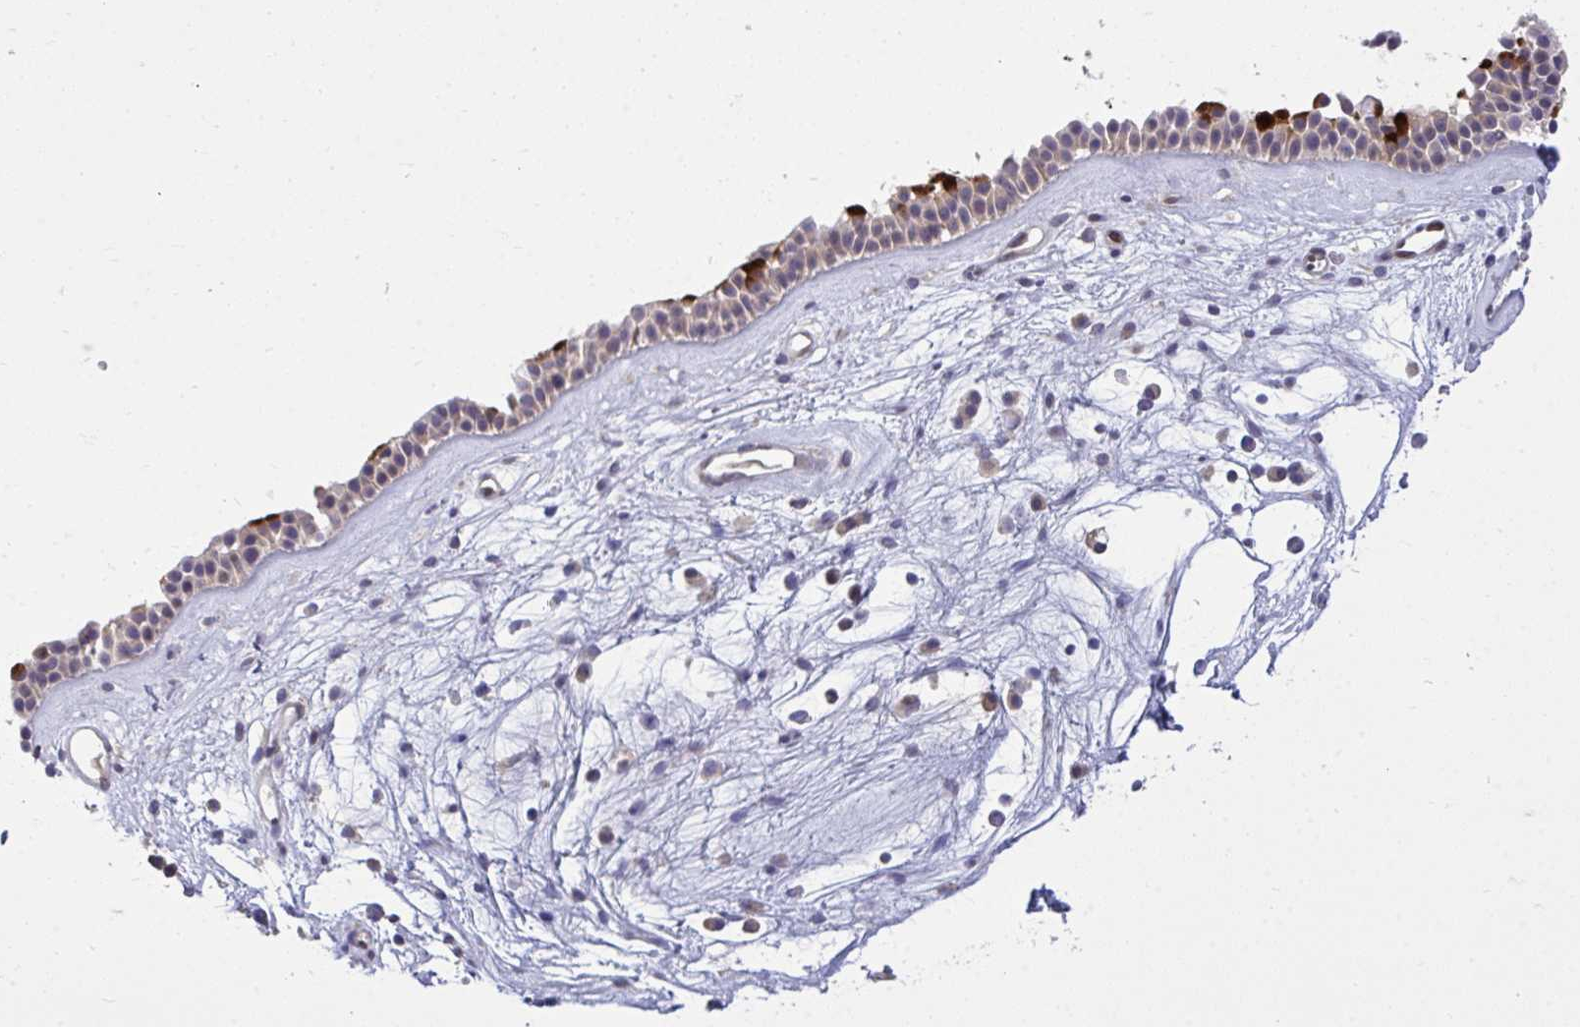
{"staining": {"intensity": "strong", "quantity": "<25%", "location": "cytoplasmic/membranous"}, "tissue": "nasopharynx", "cell_type": "Respiratory epithelial cells", "image_type": "normal", "snomed": [{"axis": "morphology", "description": "Normal tissue, NOS"}, {"axis": "topography", "description": "Nasopharynx"}], "caption": "Nasopharynx stained with immunohistochemistry (IHC) reveals strong cytoplasmic/membranous expression in about <25% of respiratory epithelial cells. (DAB IHC, brown staining for protein, blue staining for nuclei).", "gene": "HMBOX1", "patient": {"sex": "male", "age": 56}}